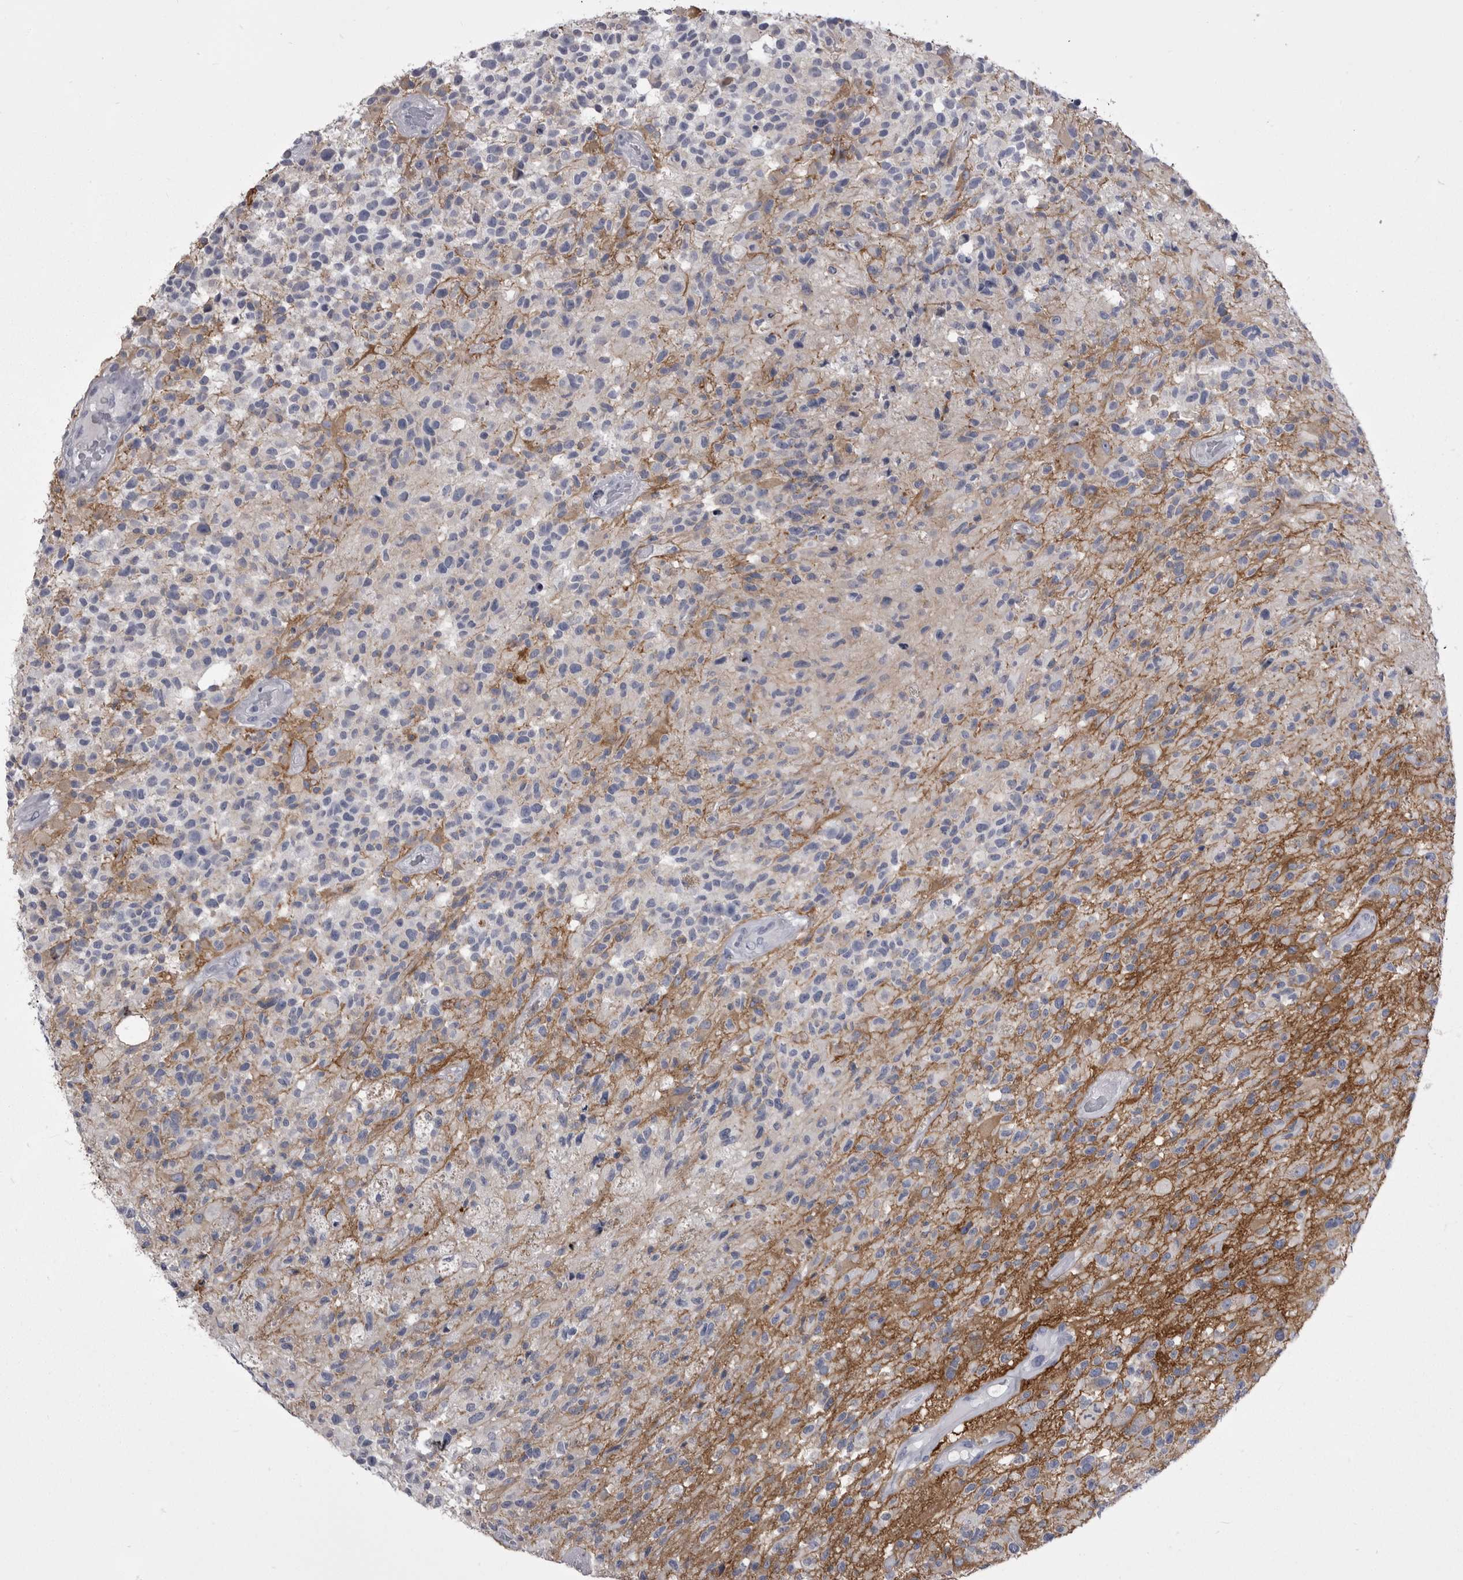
{"staining": {"intensity": "negative", "quantity": "none", "location": "none"}, "tissue": "glioma", "cell_type": "Tumor cells", "image_type": "cancer", "snomed": [{"axis": "morphology", "description": "Glioma, malignant, High grade"}, {"axis": "morphology", "description": "Glioblastoma, NOS"}, {"axis": "topography", "description": "Brain"}], "caption": "This is an immunohistochemistry (IHC) photomicrograph of malignant glioma (high-grade). There is no expression in tumor cells.", "gene": "ANK2", "patient": {"sex": "male", "age": 60}}